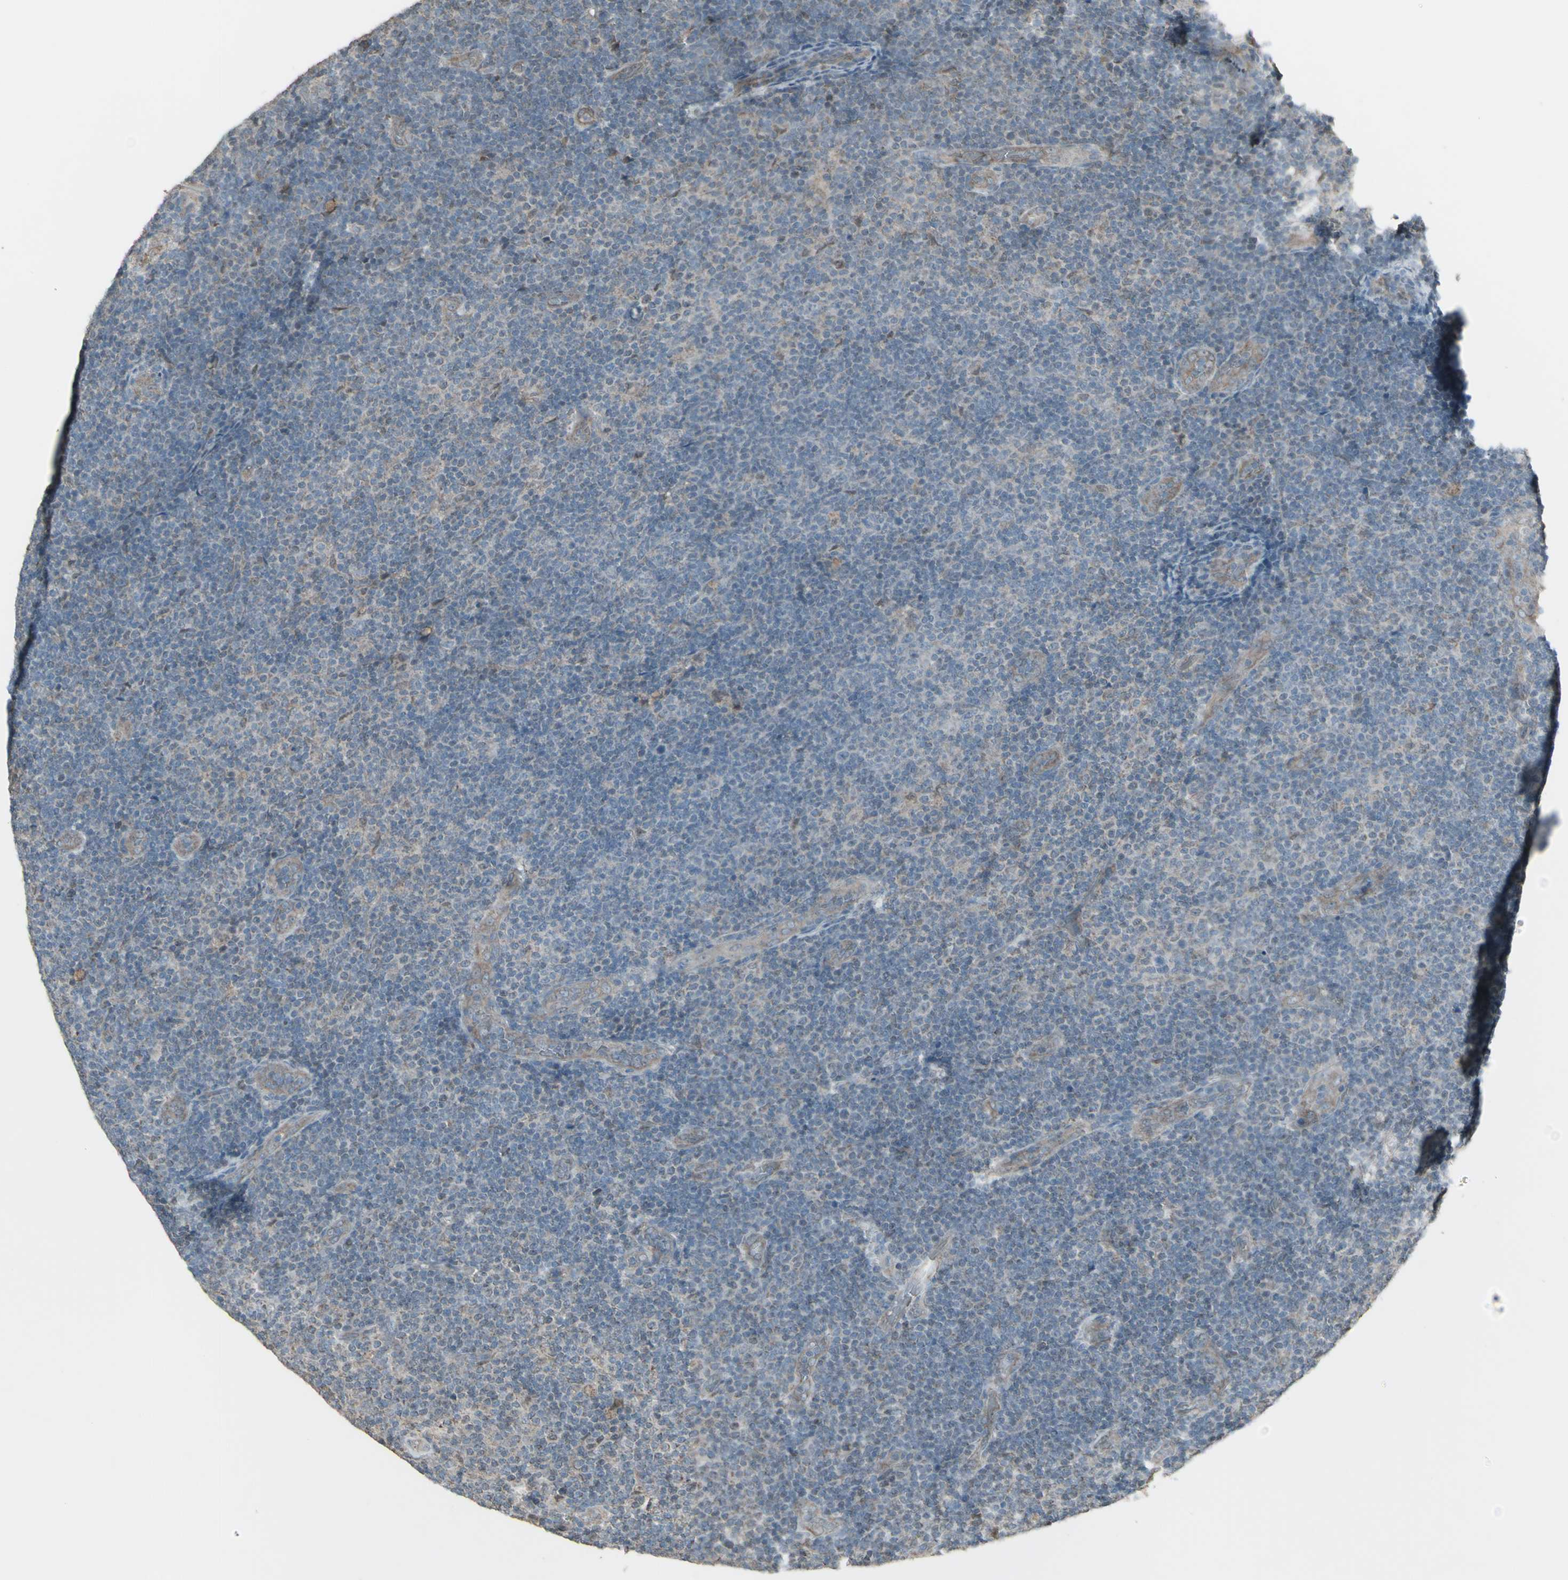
{"staining": {"intensity": "negative", "quantity": "none", "location": "none"}, "tissue": "lymphoma", "cell_type": "Tumor cells", "image_type": "cancer", "snomed": [{"axis": "morphology", "description": "Malignant lymphoma, non-Hodgkin's type, Low grade"}, {"axis": "topography", "description": "Lymph node"}], "caption": "IHC of human malignant lymphoma, non-Hodgkin's type (low-grade) displays no expression in tumor cells.", "gene": "FXYD3", "patient": {"sex": "male", "age": 83}}